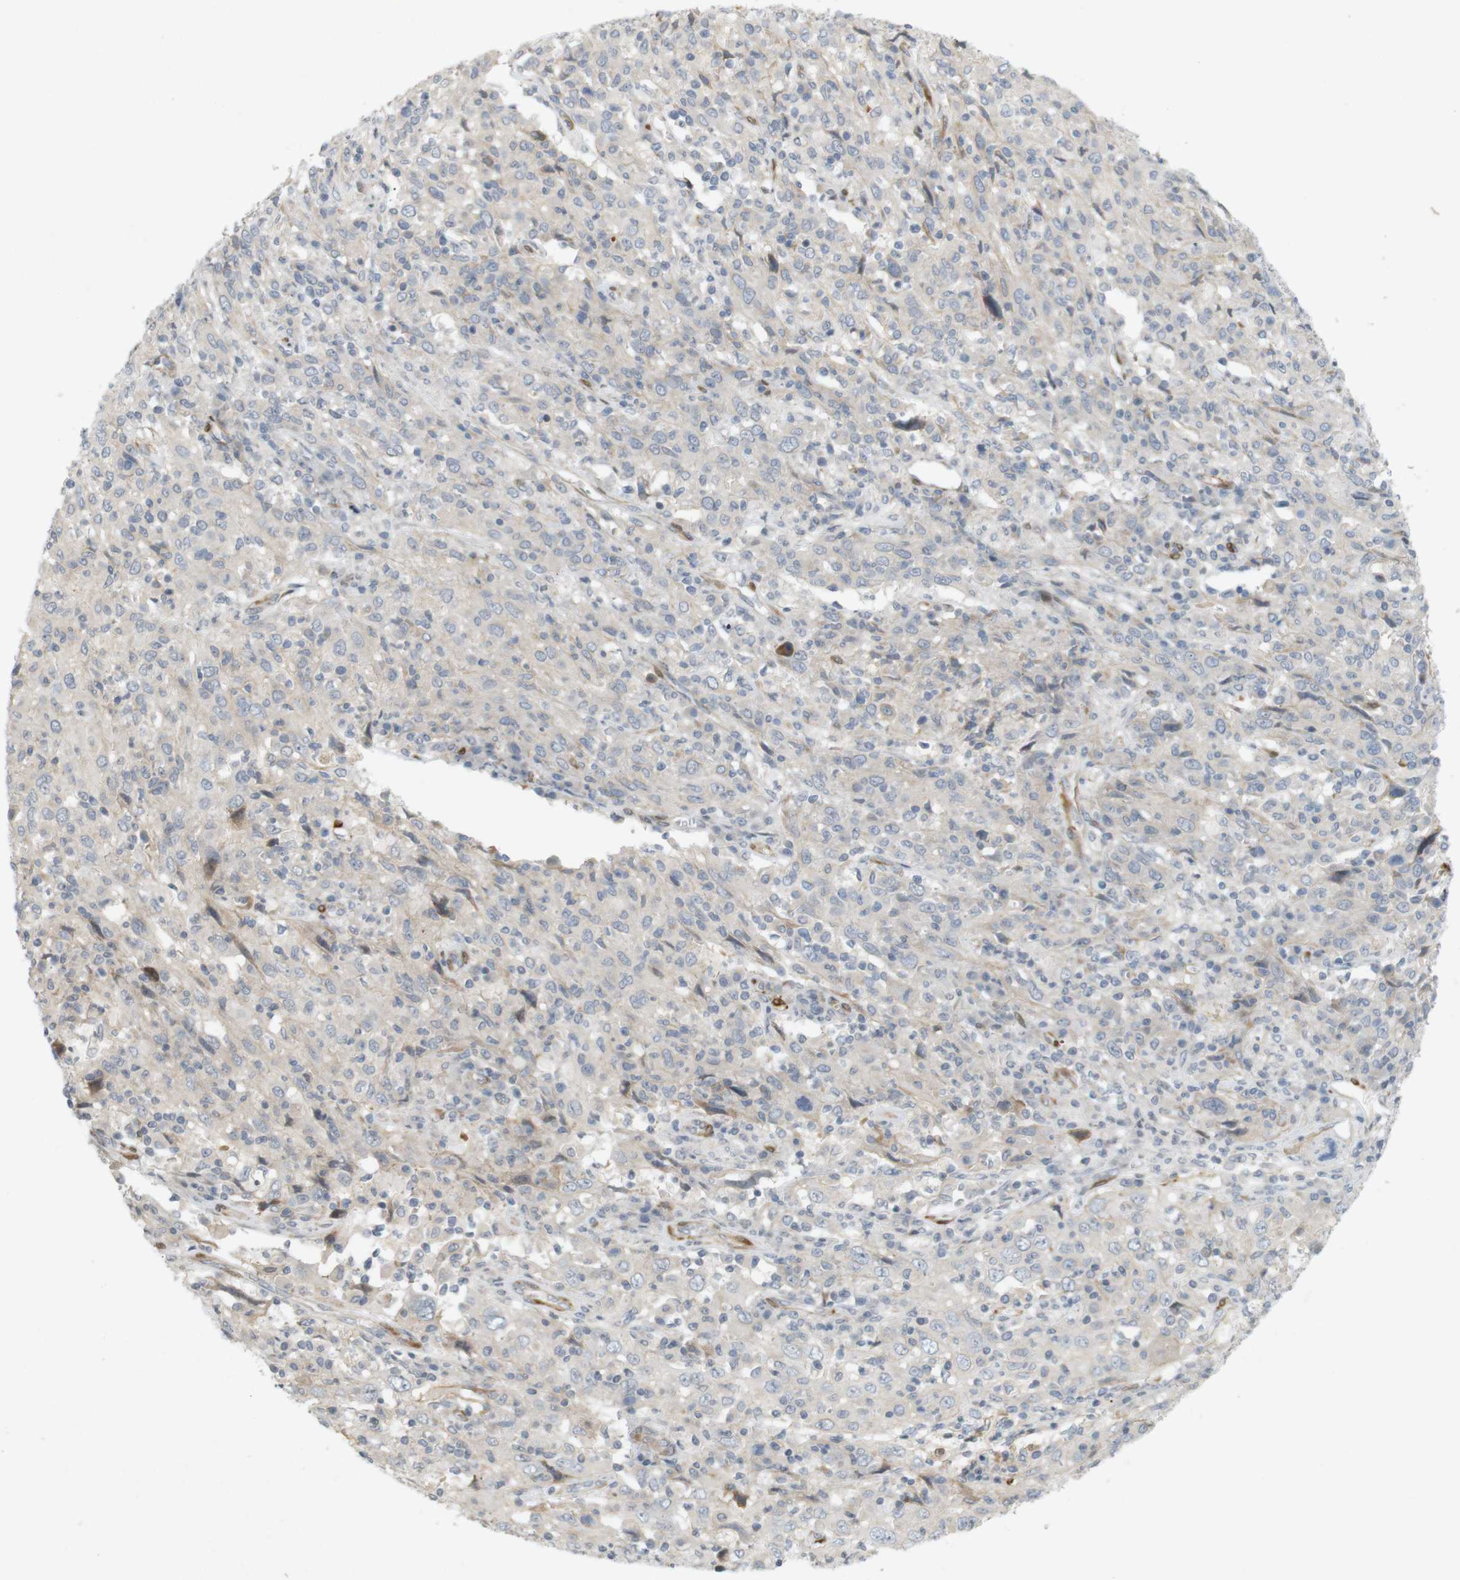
{"staining": {"intensity": "weak", "quantity": "<25%", "location": "cytoplasmic/membranous"}, "tissue": "cervical cancer", "cell_type": "Tumor cells", "image_type": "cancer", "snomed": [{"axis": "morphology", "description": "Squamous cell carcinoma, NOS"}, {"axis": "topography", "description": "Cervix"}], "caption": "There is no significant staining in tumor cells of cervical squamous cell carcinoma.", "gene": "PPP1R14A", "patient": {"sex": "female", "age": 46}}